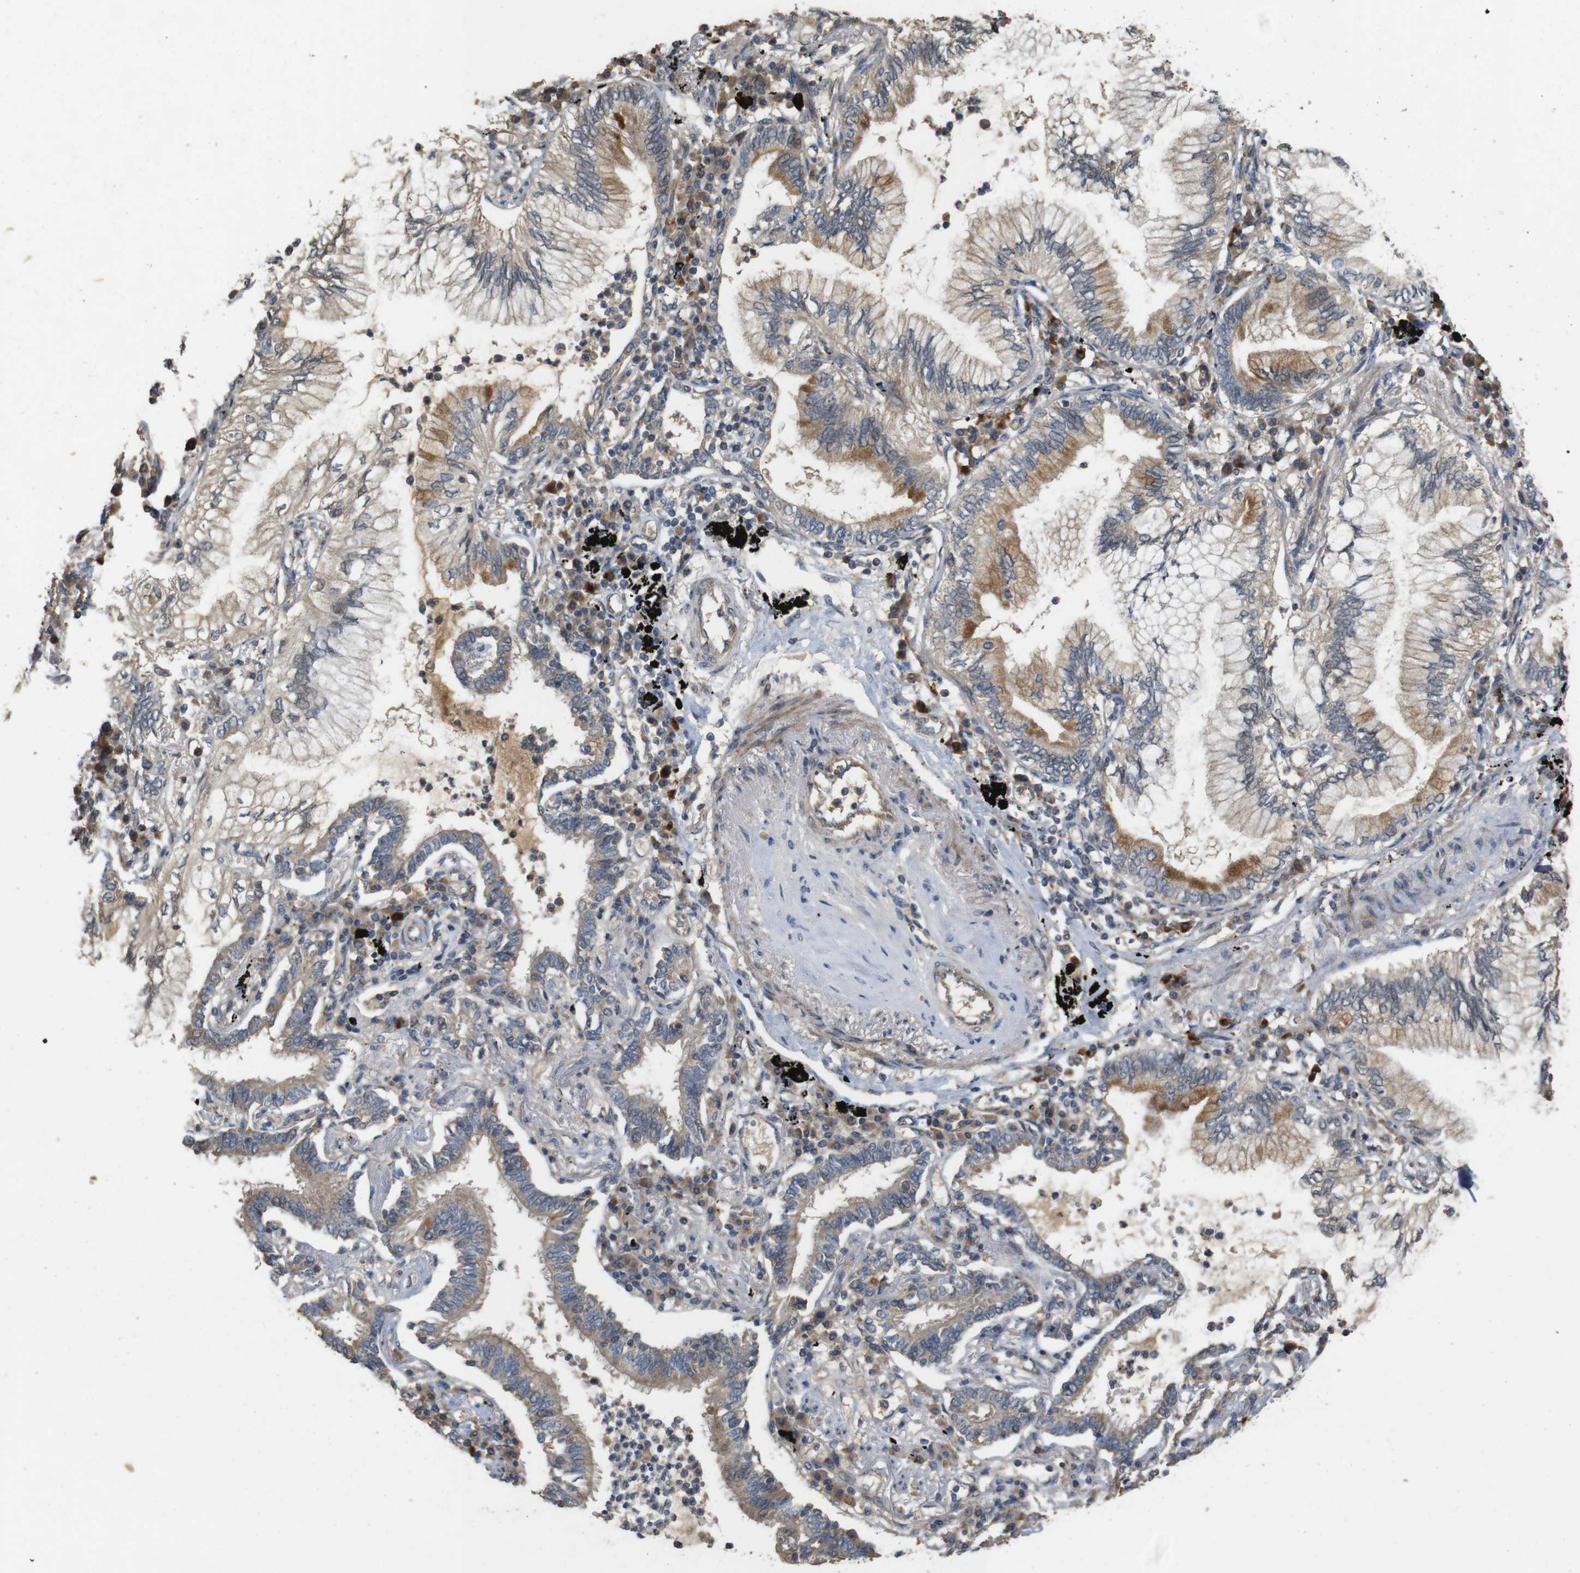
{"staining": {"intensity": "moderate", "quantity": "25%-75%", "location": "cytoplasmic/membranous"}, "tissue": "lung cancer", "cell_type": "Tumor cells", "image_type": "cancer", "snomed": [{"axis": "morphology", "description": "Normal tissue, NOS"}, {"axis": "morphology", "description": "Adenocarcinoma, NOS"}, {"axis": "topography", "description": "Bronchus"}, {"axis": "topography", "description": "Lung"}], "caption": "Lung adenocarcinoma tissue displays moderate cytoplasmic/membranous expression in about 25%-75% of tumor cells", "gene": "PCDHB10", "patient": {"sex": "female", "age": 70}}